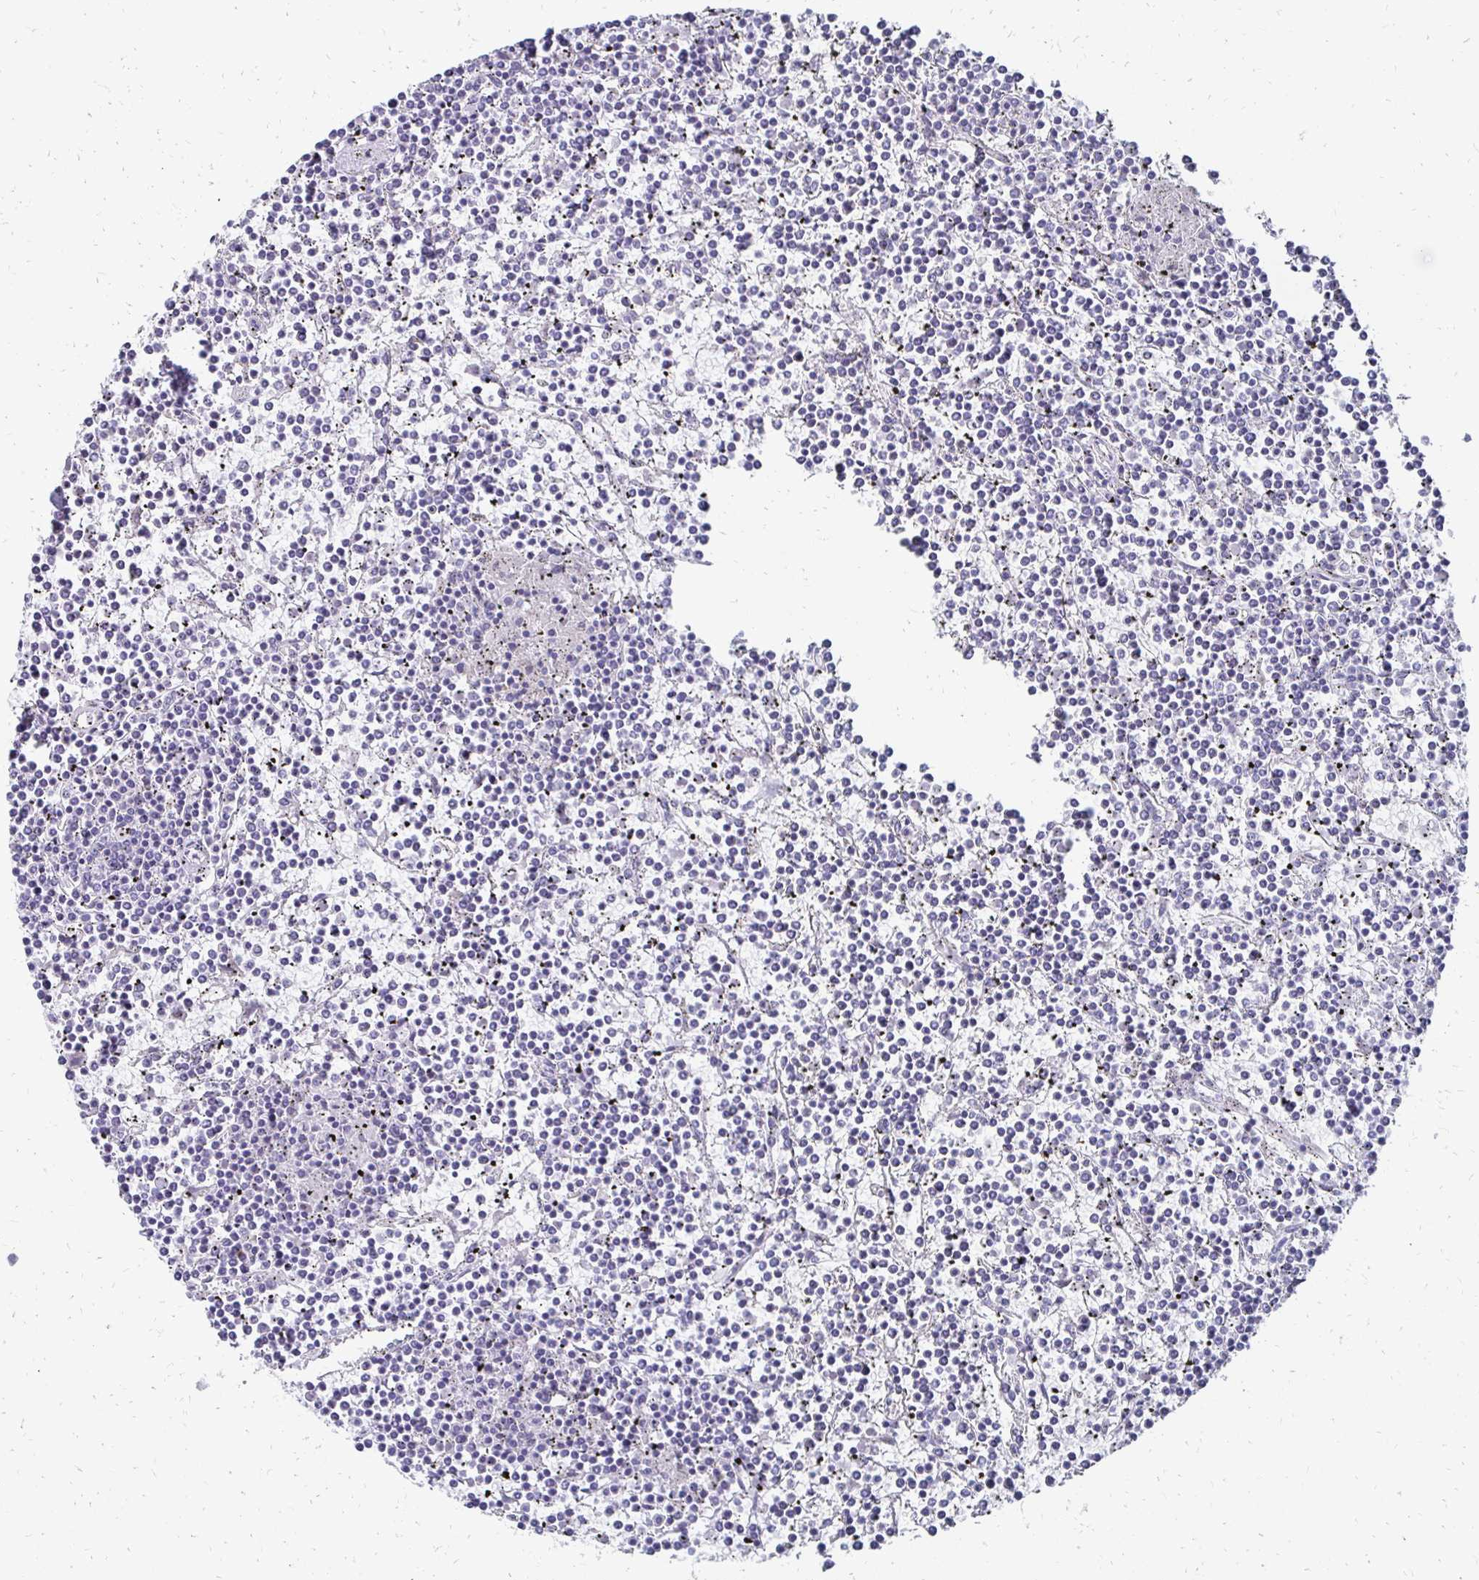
{"staining": {"intensity": "negative", "quantity": "none", "location": "none"}, "tissue": "lymphoma", "cell_type": "Tumor cells", "image_type": "cancer", "snomed": [{"axis": "morphology", "description": "Malignant lymphoma, non-Hodgkin's type, Low grade"}, {"axis": "topography", "description": "Spleen"}], "caption": "Immunohistochemistry photomicrograph of neoplastic tissue: low-grade malignant lymphoma, non-Hodgkin's type stained with DAB (3,3'-diaminobenzidine) shows no significant protein expression in tumor cells.", "gene": "SYCP3", "patient": {"sex": "female", "age": 19}}